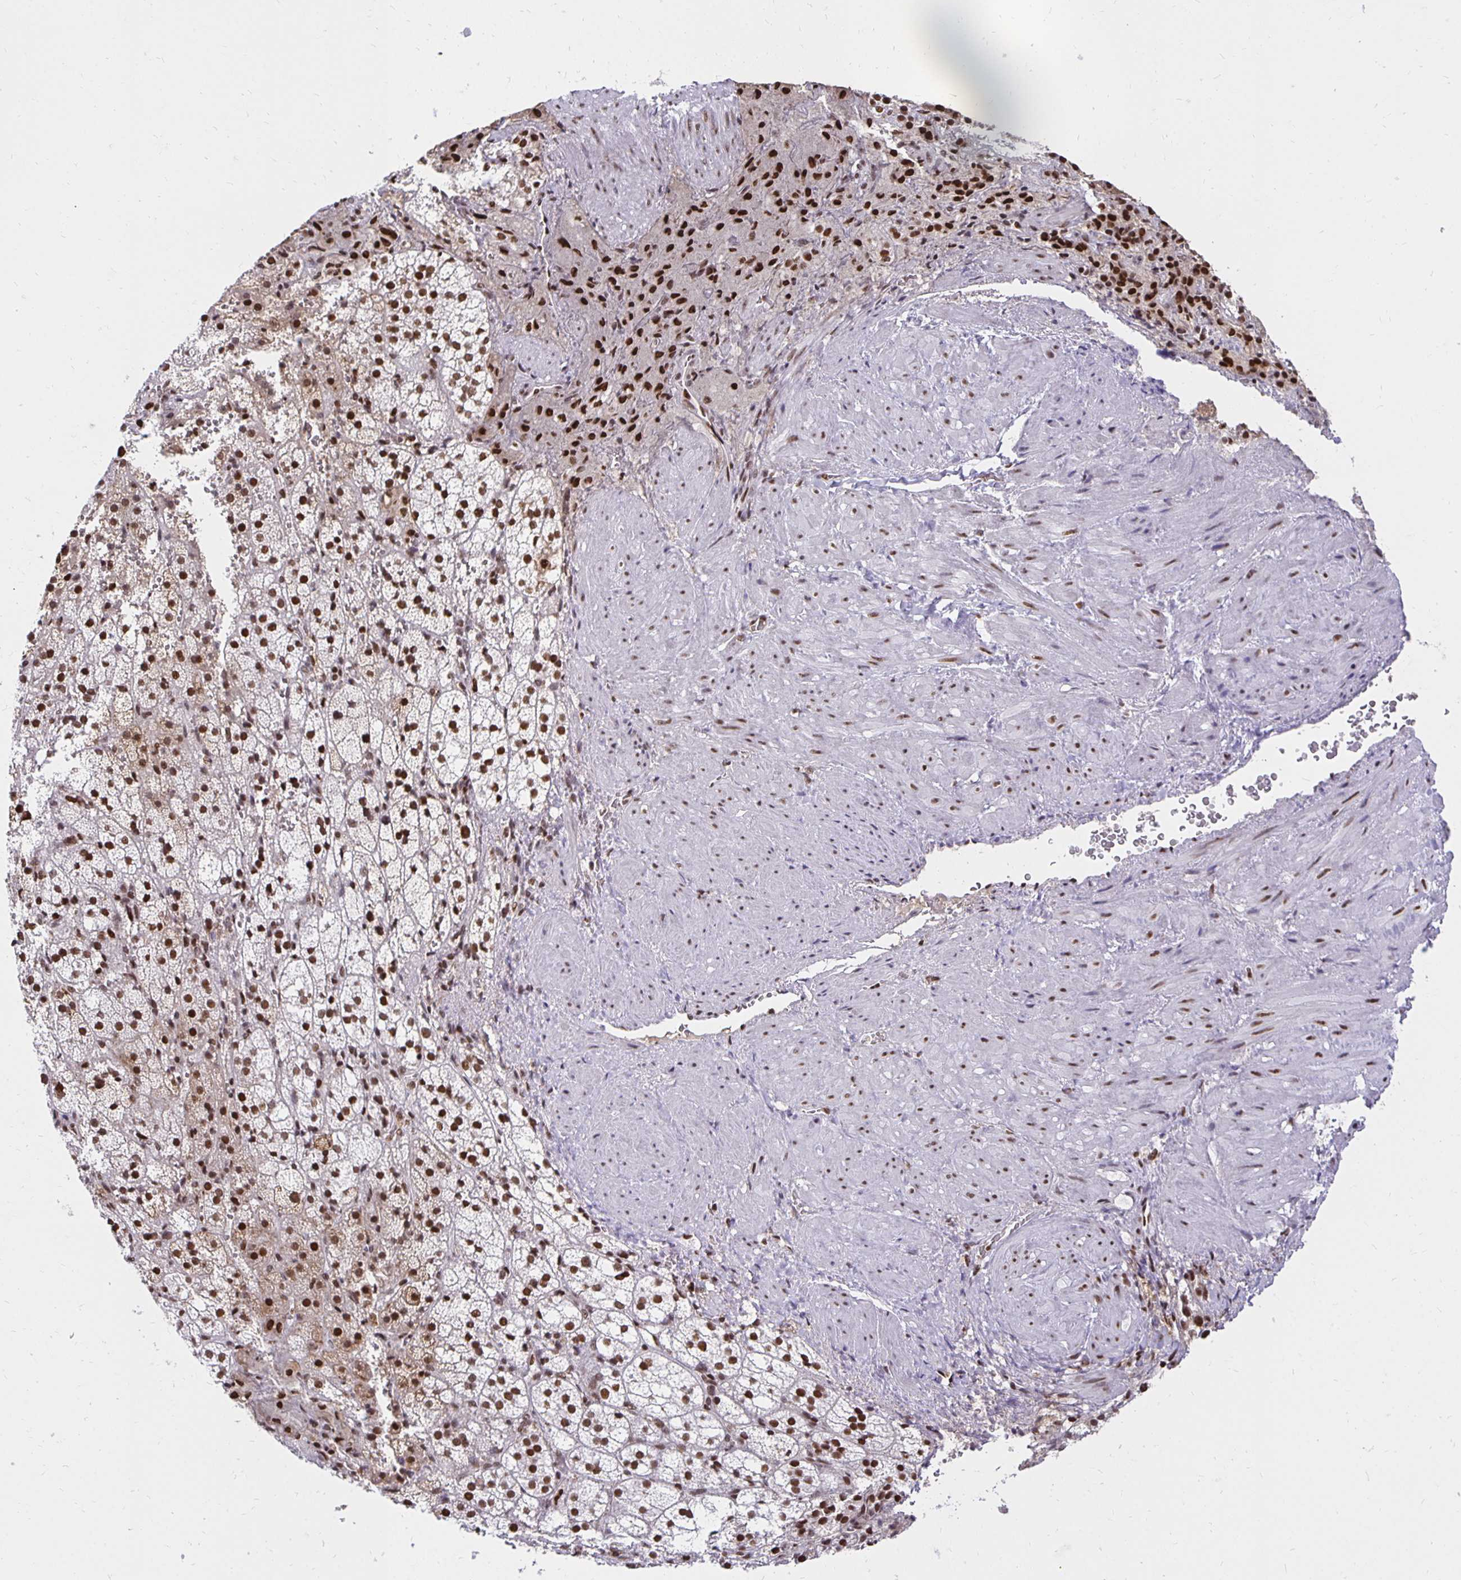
{"staining": {"intensity": "strong", "quantity": ">75%", "location": "nuclear"}, "tissue": "adrenal gland", "cell_type": "Glandular cells", "image_type": "normal", "snomed": [{"axis": "morphology", "description": "Normal tissue, NOS"}, {"axis": "topography", "description": "Adrenal gland"}], "caption": "Glandular cells show high levels of strong nuclear staining in approximately >75% of cells in benign adrenal gland. The protein is stained brown, and the nuclei are stained in blue (DAB (3,3'-diaminobenzidine) IHC with brightfield microscopy, high magnification).", "gene": "ZNF579", "patient": {"sex": "male", "age": 53}}